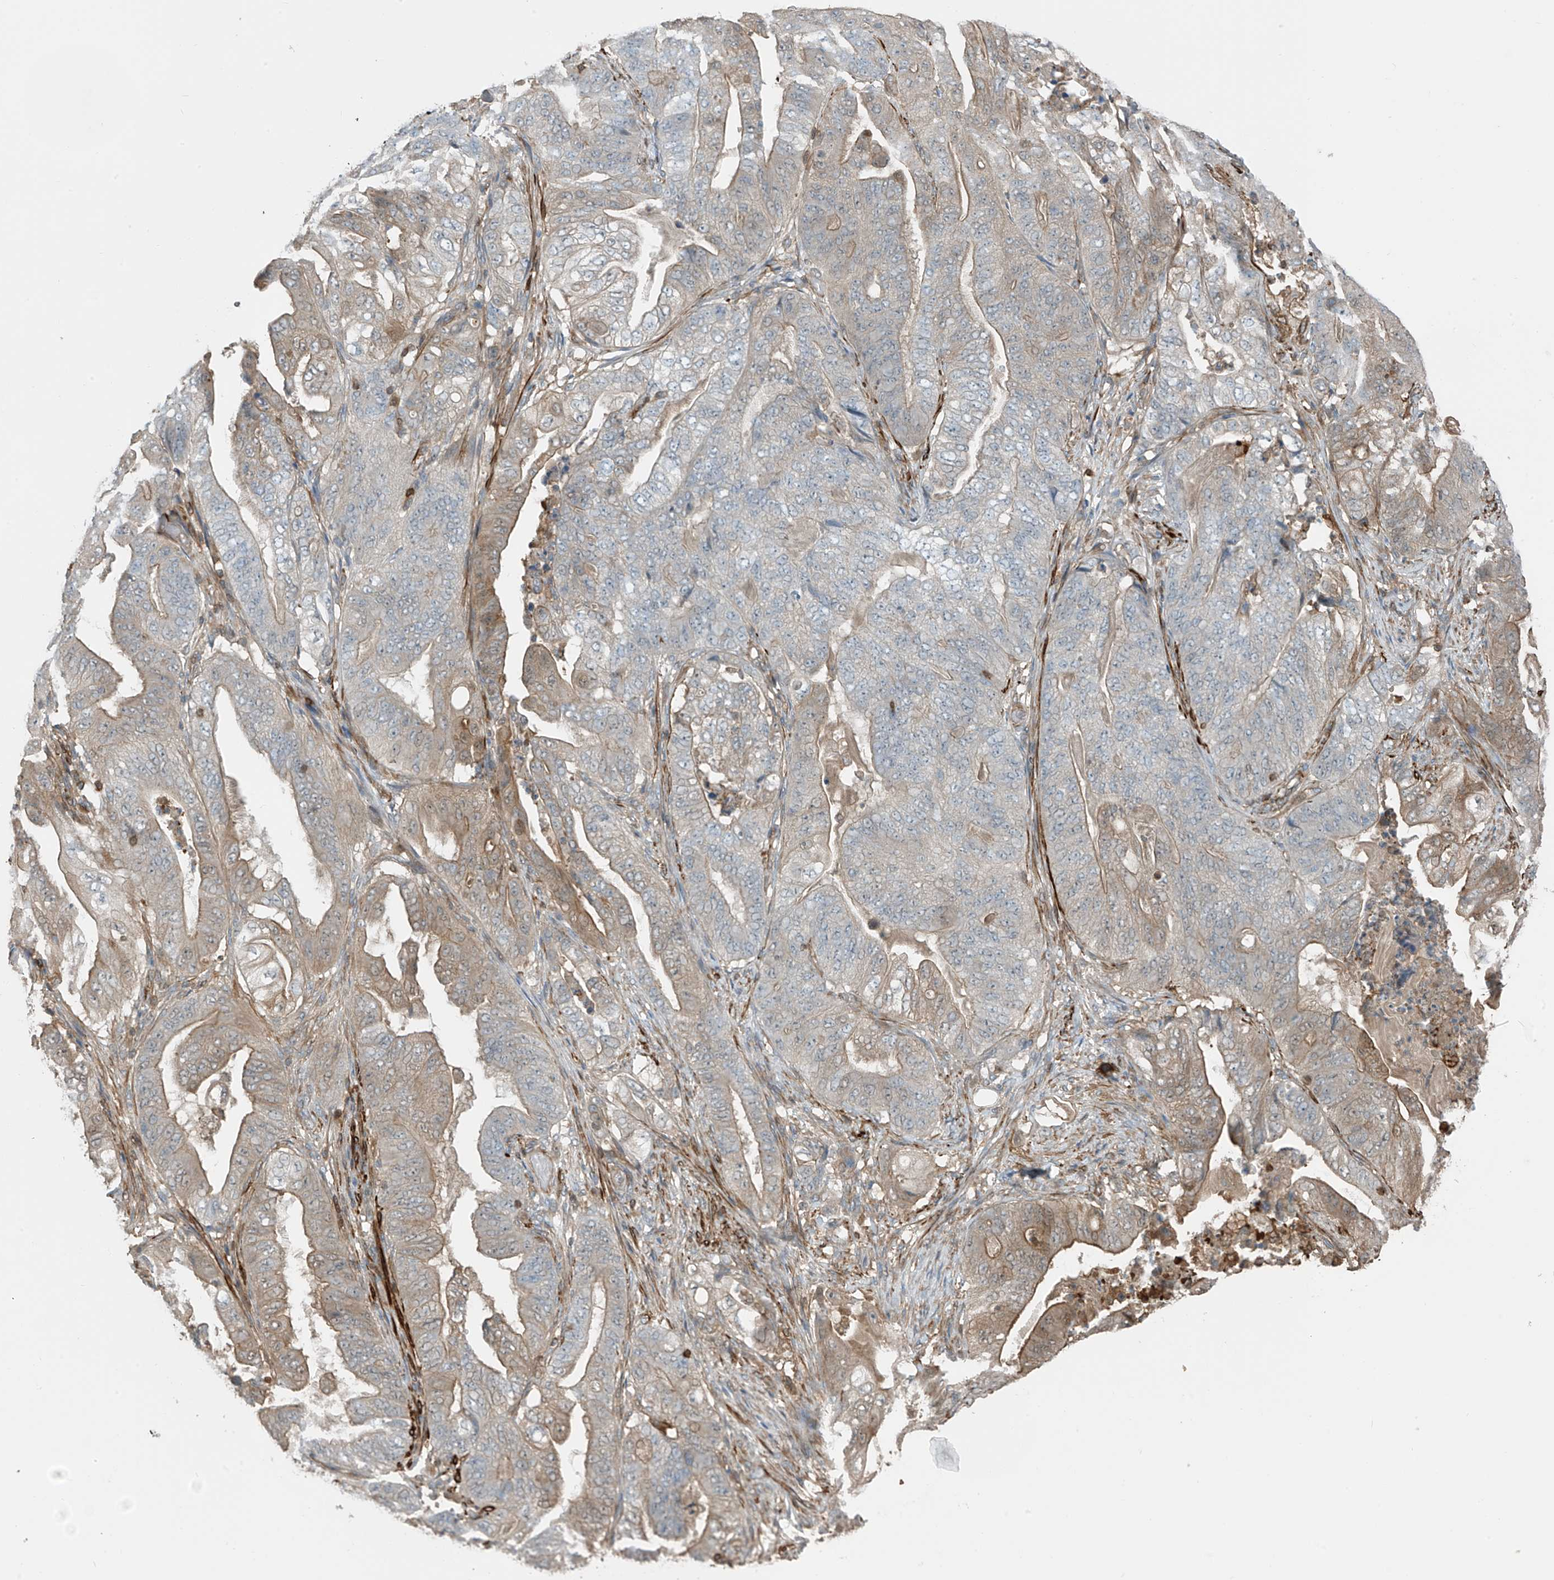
{"staining": {"intensity": "weak", "quantity": "25%-75%", "location": "cytoplasmic/membranous"}, "tissue": "stomach cancer", "cell_type": "Tumor cells", "image_type": "cancer", "snomed": [{"axis": "morphology", "description": "Adenocarcinoma, NOS"}, {"axis": "topography", "description": "Stomach"}], "caption": "The photomicrograph exhibits a brown stain indicating the presence of a protein in the cytoplasmic/membranous of tumor cells in adenocarcinoma (stomach).", "gene": "SH3BGRL3", "patient": {"sex": "female", "age": 73}}